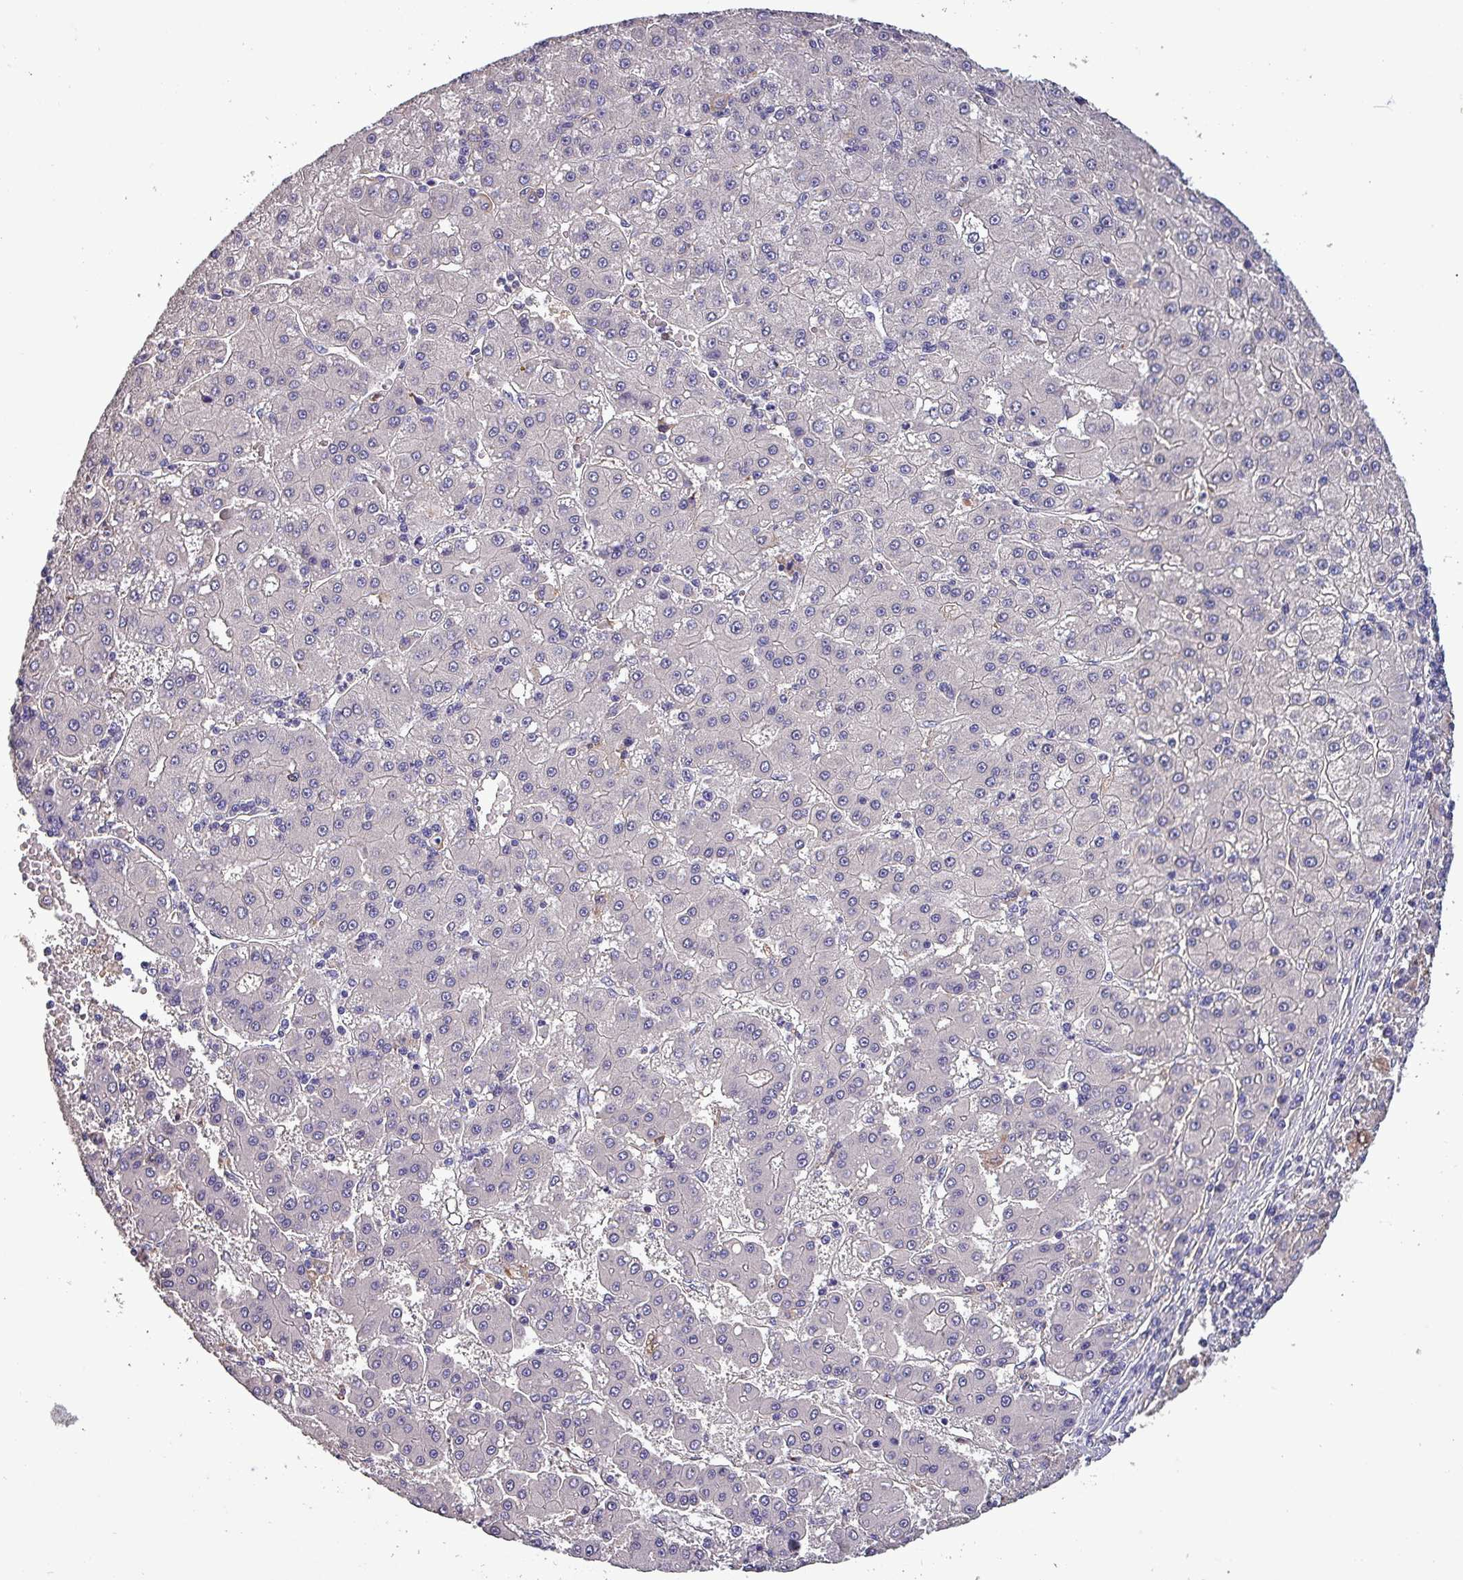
{"staining": {"intensity": "negative", "quantity": "none", "location": "none"}, "tissue": "liver cancer", "cell_type": "Tumor cells", "image_type": "cancer", "snomed": [{"axis": "morphology", "description": "Carcinoma, Hepatocellular, NOS"}, {"axis": "topography", "description": "Liver"}], "caption": "Tumor cells are negative for protein expression in human hepatocellular carcinoma (liver).", "gene": "HTRA4", "patient": {"sex": "male", "age": 76}}